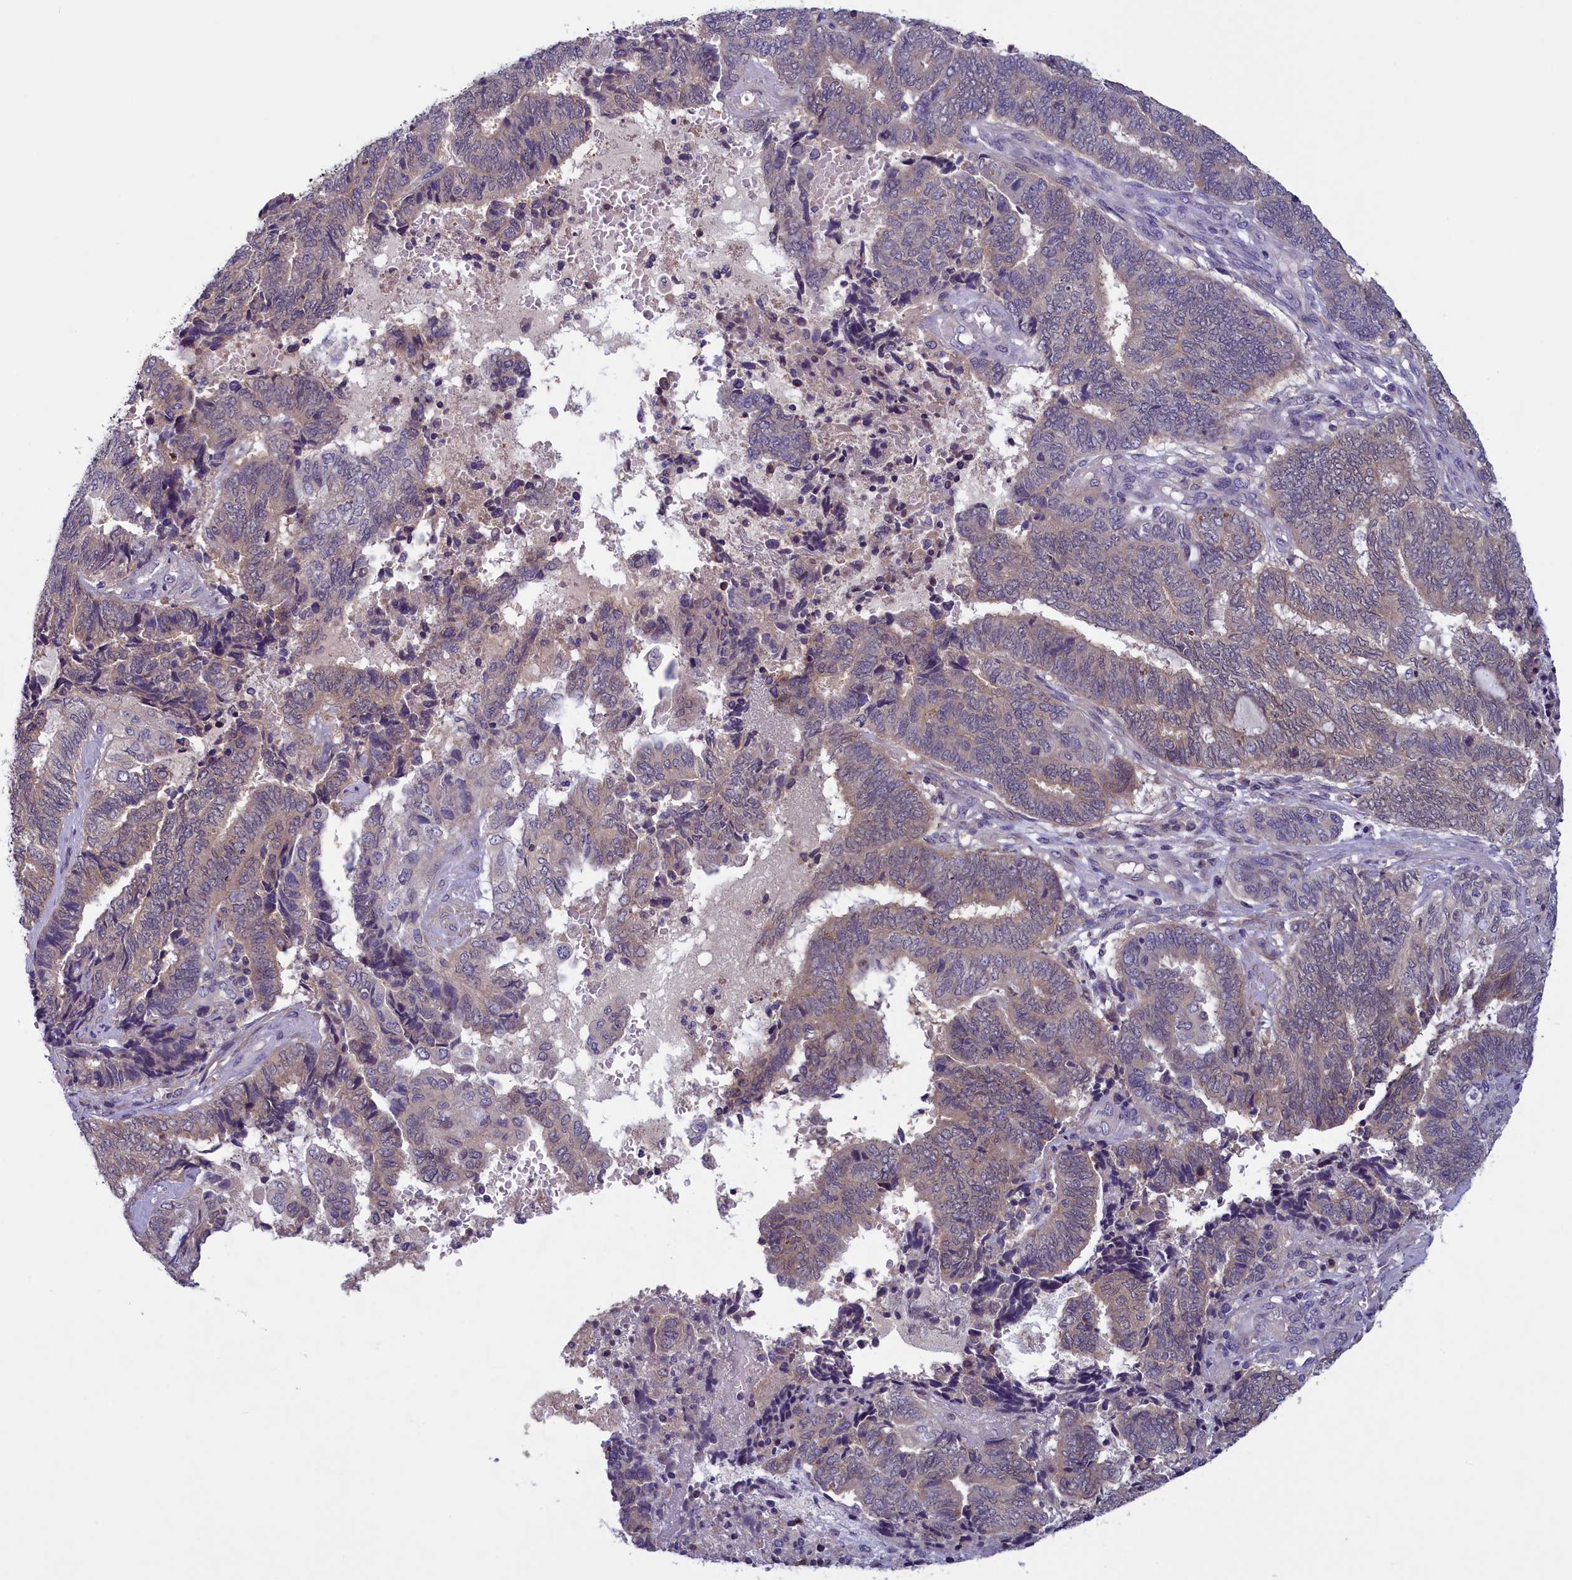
{"staining": {"intensity": "weak", "quantity": "25%-75%", "location": "cytoplasmic/membranous"}, "tissue": "endometrial cancer", "cell_type": "Tumor cells", "image_type": "cancer", "snomed": [{"axis": "morphology", "description": "Adenocarcinoma, NOS"}, {"axis": "topography", "description": "Uterus"}, {"axis": "topography", "description": "Endometrium"}], "caption": "A histopathology image of human adenocarcinoma (endometrial) stained for a protein shows weak cytoplasmic/membranous brown staining in tumor cells.", "gene": "NUBP1", "patient": {"sex": "female", "age": 70}}